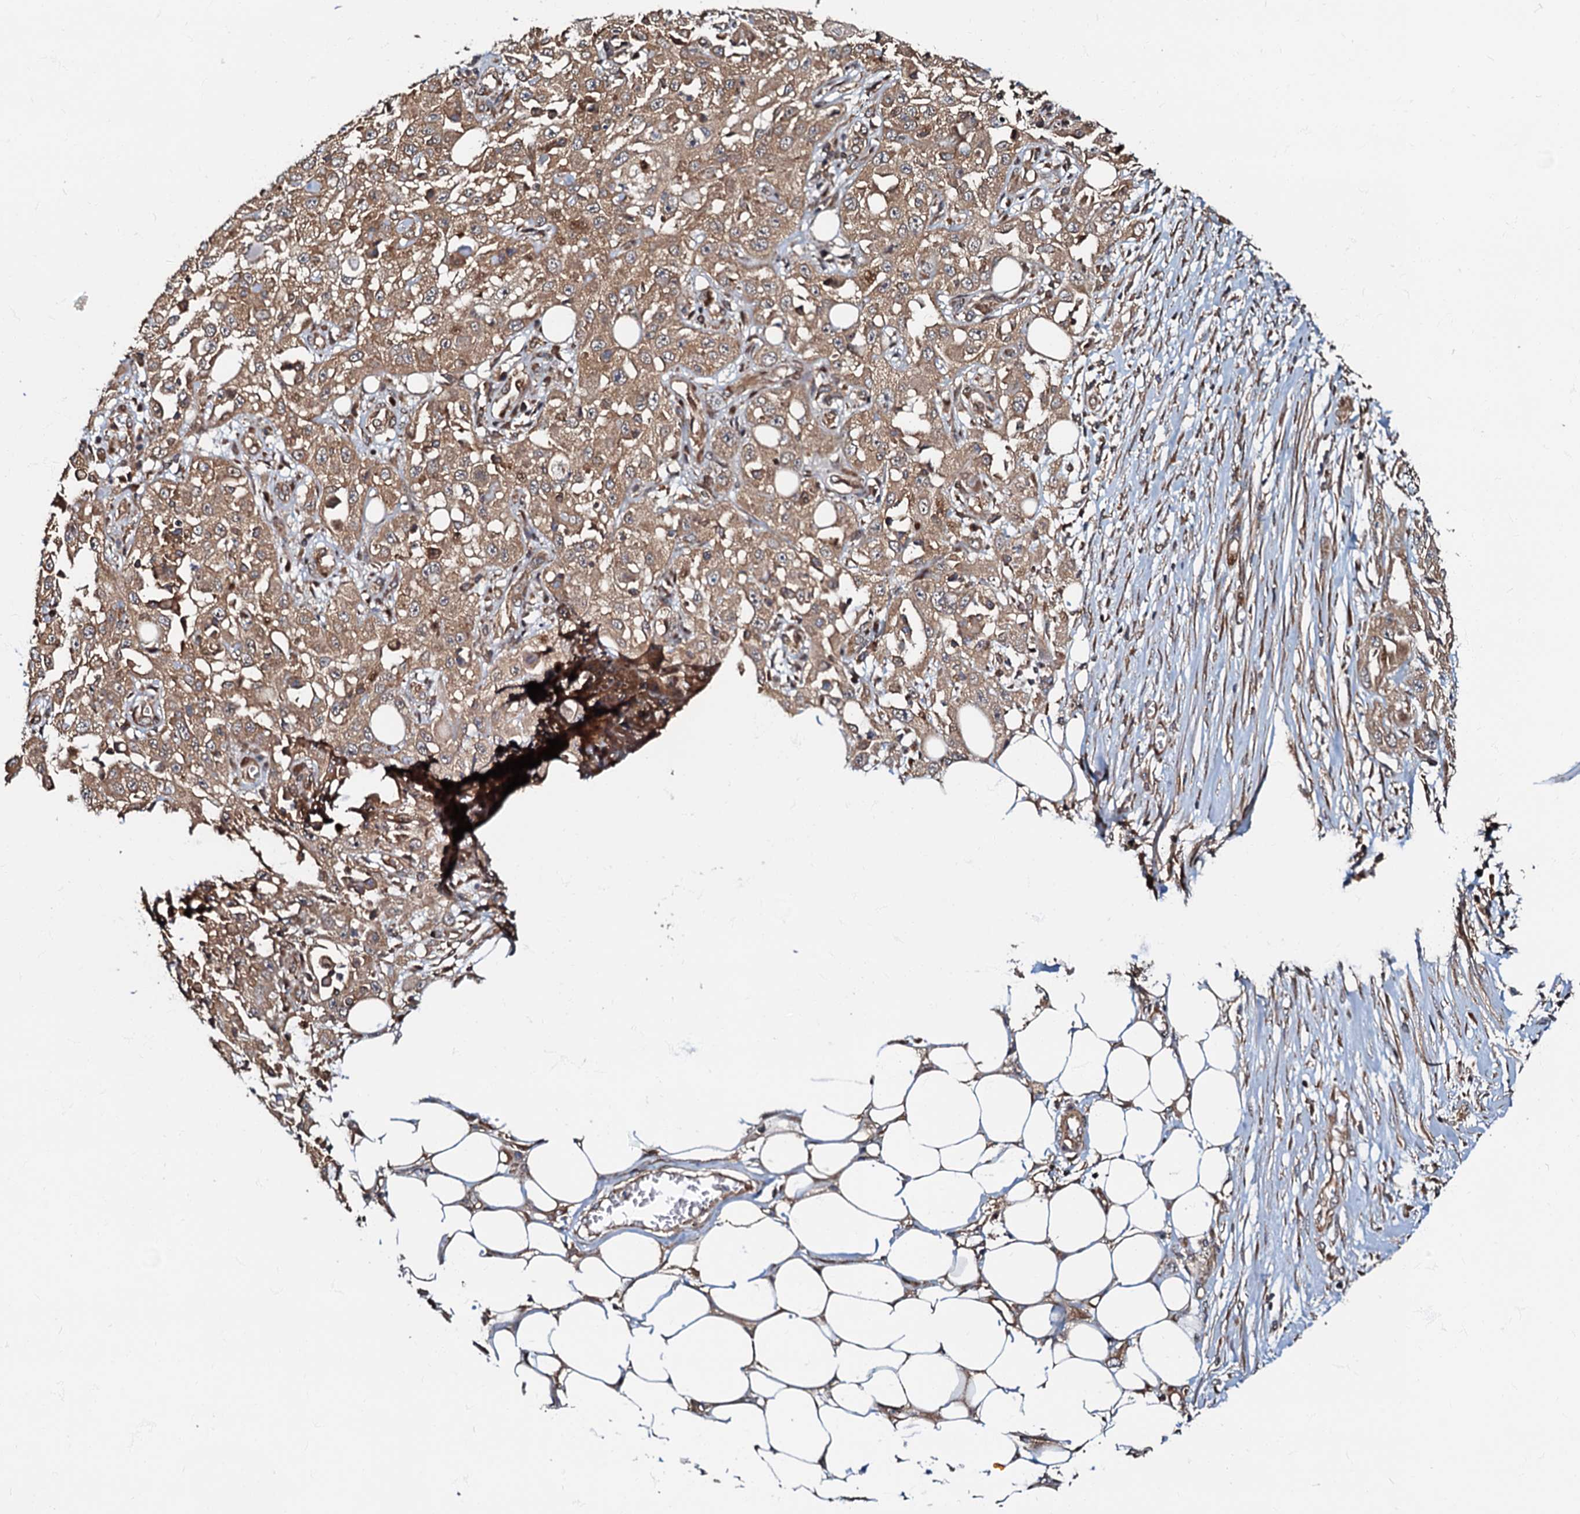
{"staining": {"intensity": "moderate", "quantity": ">75%", "location": "cytoplasmic/membranous"}, "tissue": "skin cancer", "cell_type": "Tumor cells", "image_type": "cancer", "snomed": [{"axis": "morphology", "description": "Squamous cell carcinoma, NOS"}, {"axis": "morphology", "description": "Squamous cell carcinoma, metastatic, NOS"}, {"axis": "topography", "description": "Skin"}, {"axis": "topography", "description": "Lymph node"}], "caption": "This photomicrograph shows immunohistochemistry (IHC) staining of skin metastatic squamous cell carcinoma, with medium moderate cytoplasmic/membranous expression in approximately >75% of tumor cells.", "gene": "OSBP", "patient": {"sex": "male", "age": 75}}